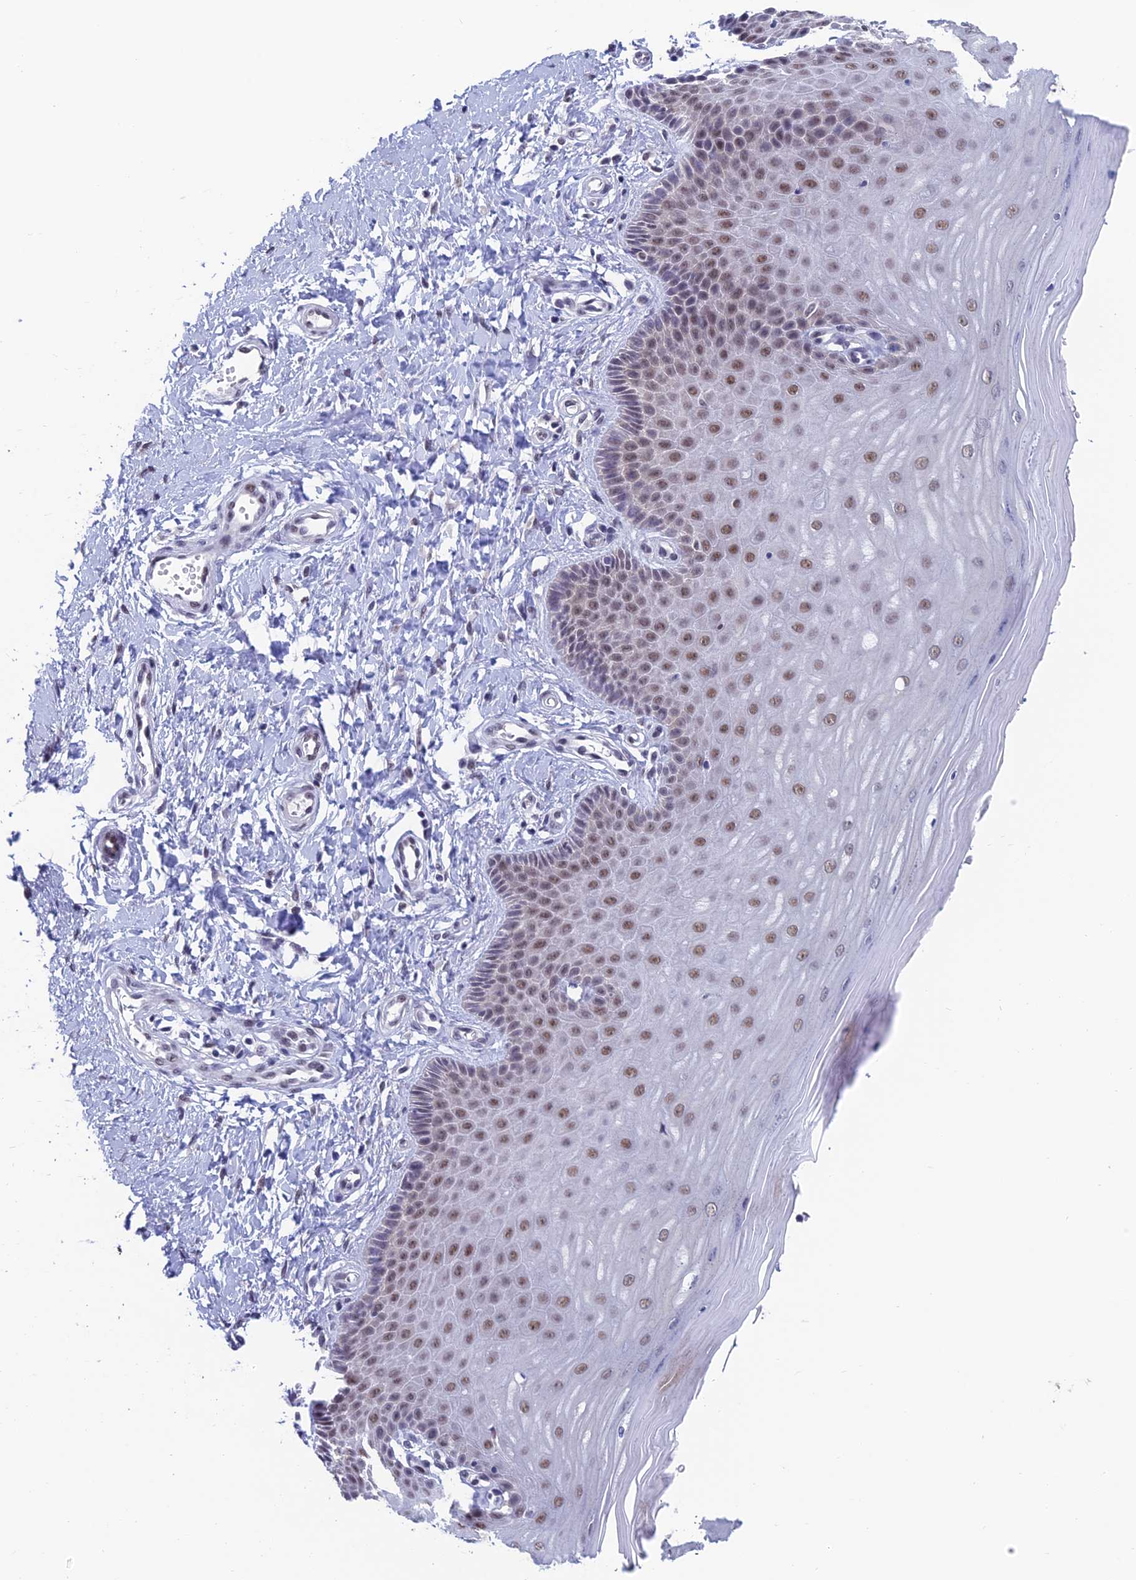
{"staining": {"intensity": "moderate", "quantity": "<25%", "location": "nuclear"}, "tissue": "cervix", "cell_type": "Glandular cells", "image_type": "normal", "snomed": [{"axis": "morphology", "description": "Normal tissue, NOS"}, {"axis": "topography", "description": "Cervix"}], "caption": "The histopathology image reveals staining of normal cervix, revealing moderate nuclear protein positivity (brown color) within glandular cells.", "gene": "NABP2", "patient": {"sex": "female", "age": 55}}